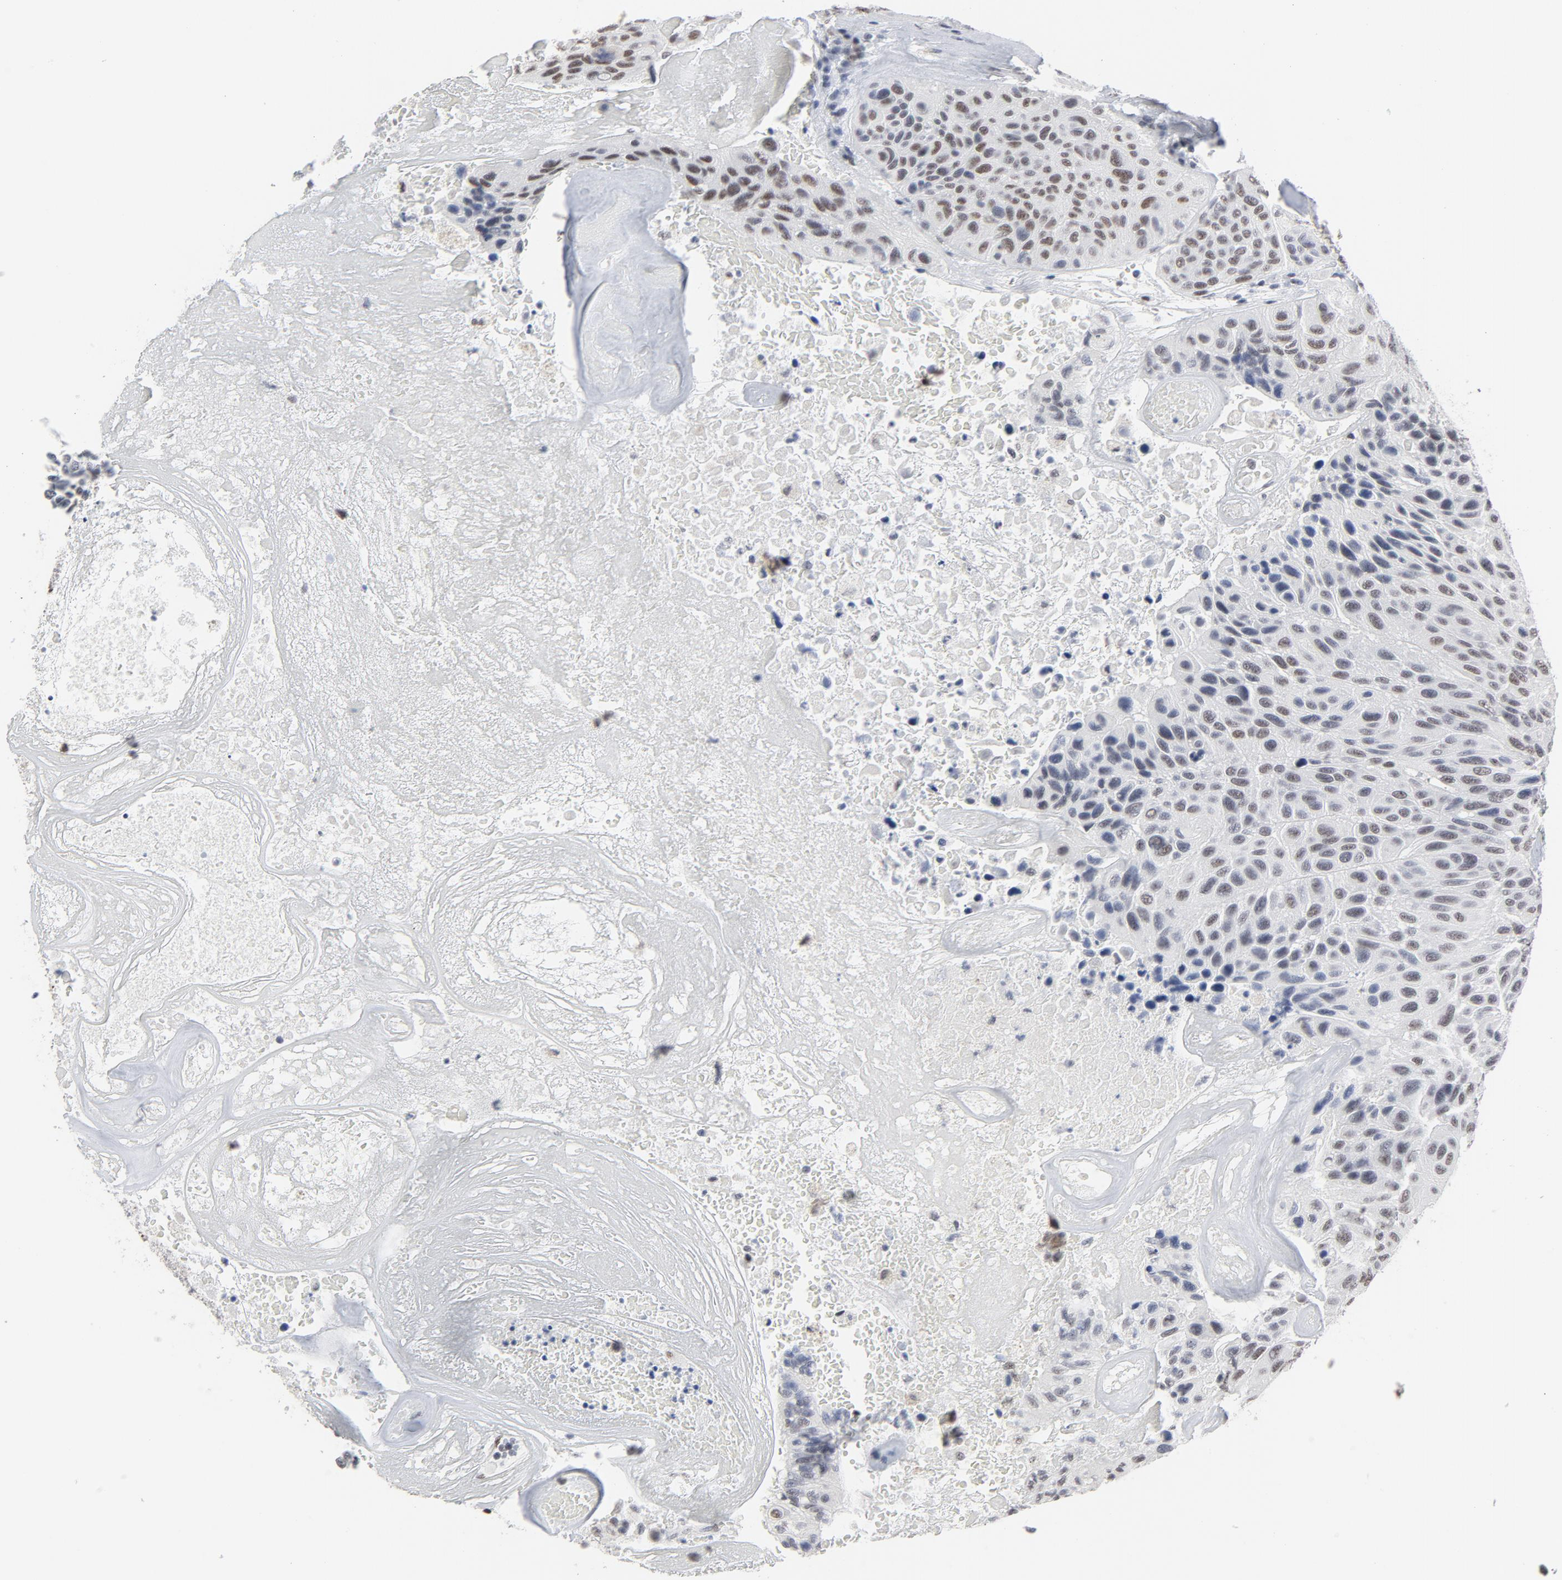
{"staining": {"intensity": "moderate", "quantity": "25%-75%", "location": "nuclear"}, "tissue": "urothelial cancer", "cell_type": "Tumor cells", "image_type": "cancer", "snomed": [{"axis": "morphology", "description": "Urothelial carcinoma, High grade"}, {"axis": "topography", "description": "Urinary bladder"}], "caption": "This is a micrograph of immunohistochemistry (IHC) staining of urothelial carcinoma (high-grade), which shows moderate expression in the nuclear of tumor cells.", "gene": "MRE11", "patient": {"sex": "male", "age": 66}}